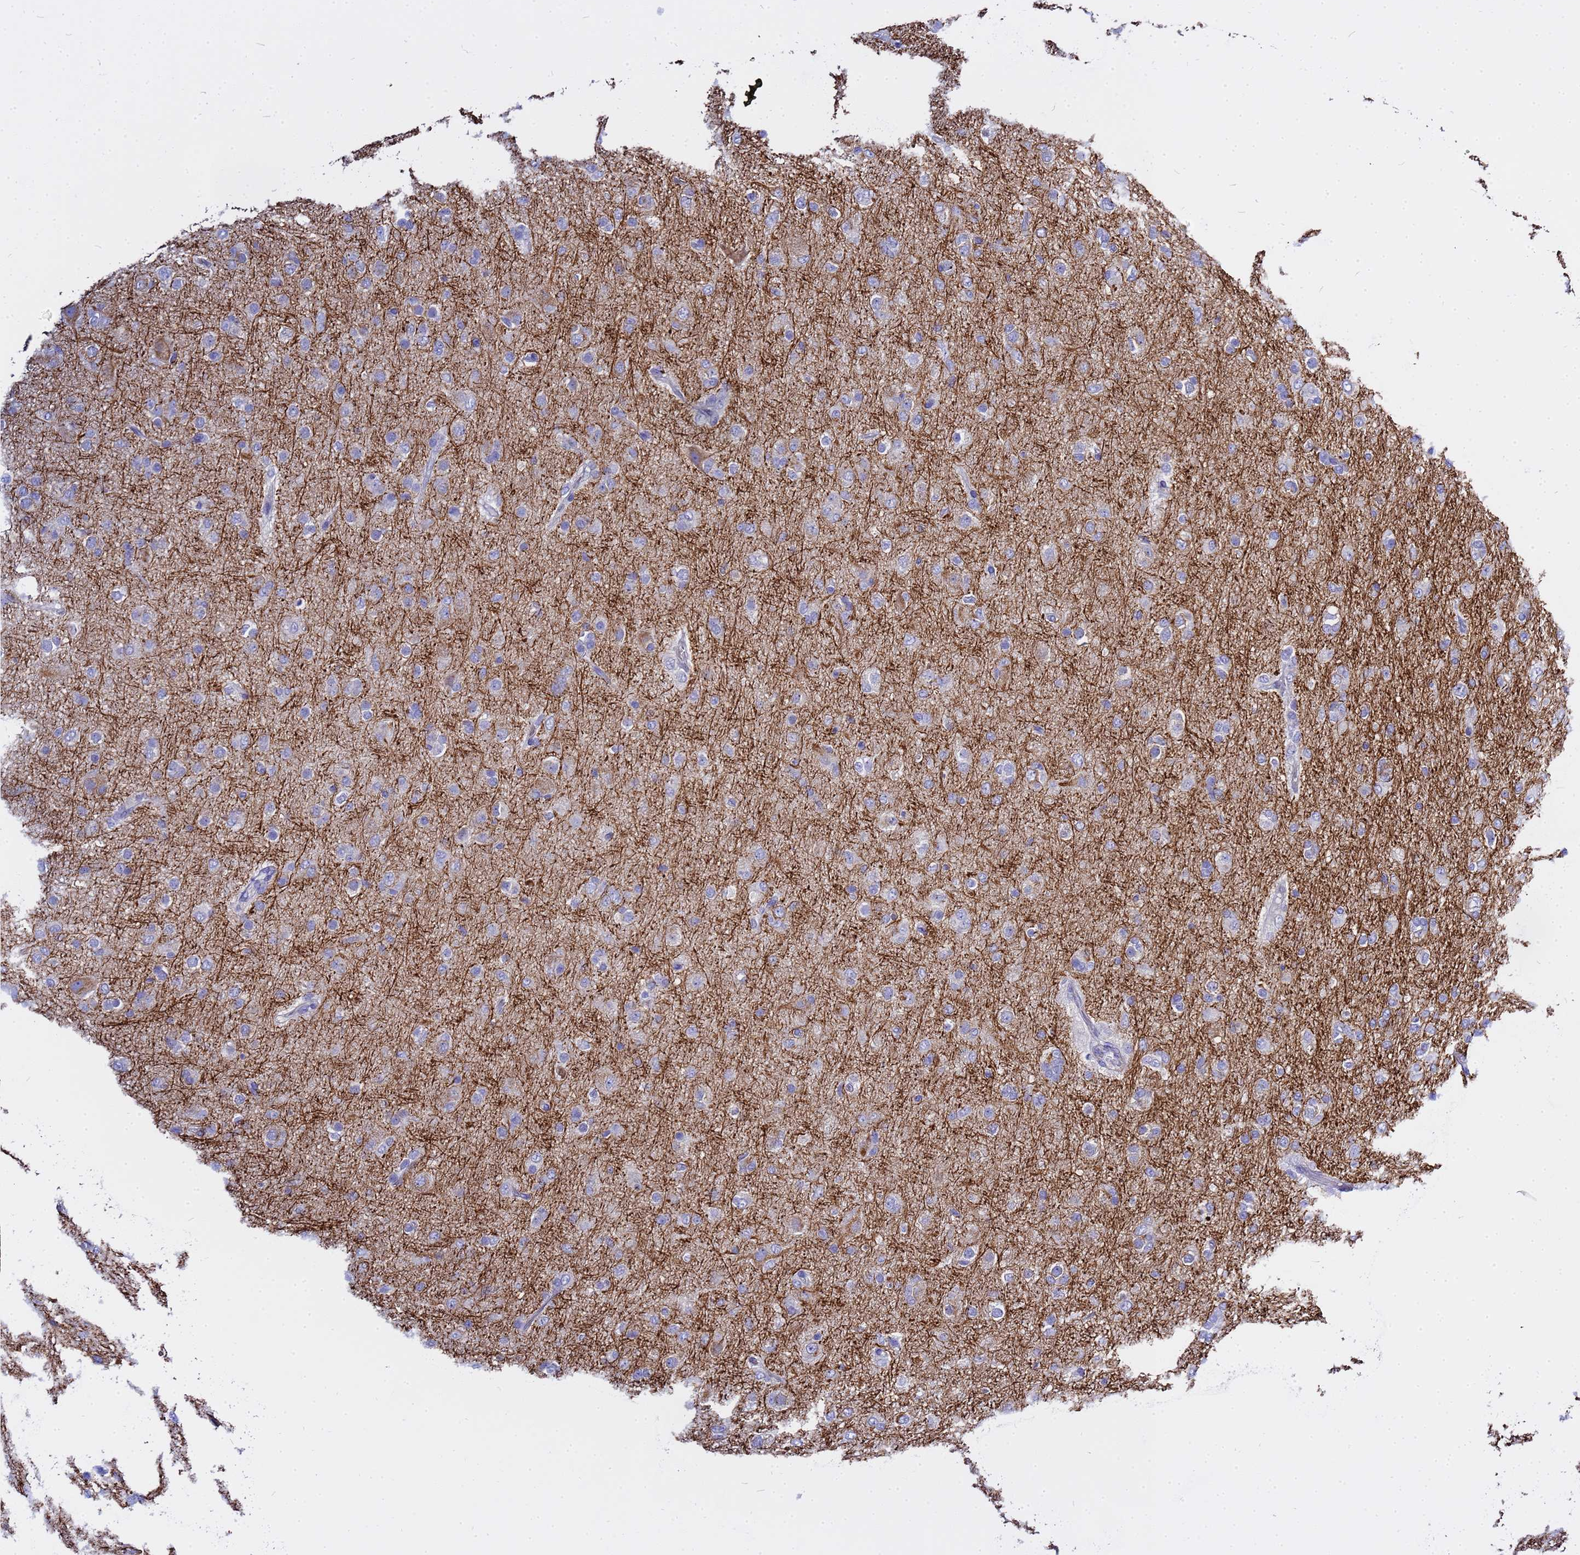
{"staining": {"intensity": "negative", "quantity": "none", "location": "none"}, "tissue": "glioma", "cell_type": "Tumor cells", "image_type": "cancer", "snomed": [{"axis": "morphology", "description": "Glioma, malignant, Low grade"}, {"axis": "topography", "description": "Brain"}], "caption": "Photomicrograph shows no protein positivity in tumor cells of malignant glioma (low-grade) tissue.", "gene": "USP18", "patient": {"sex": "male", "age": 65}}